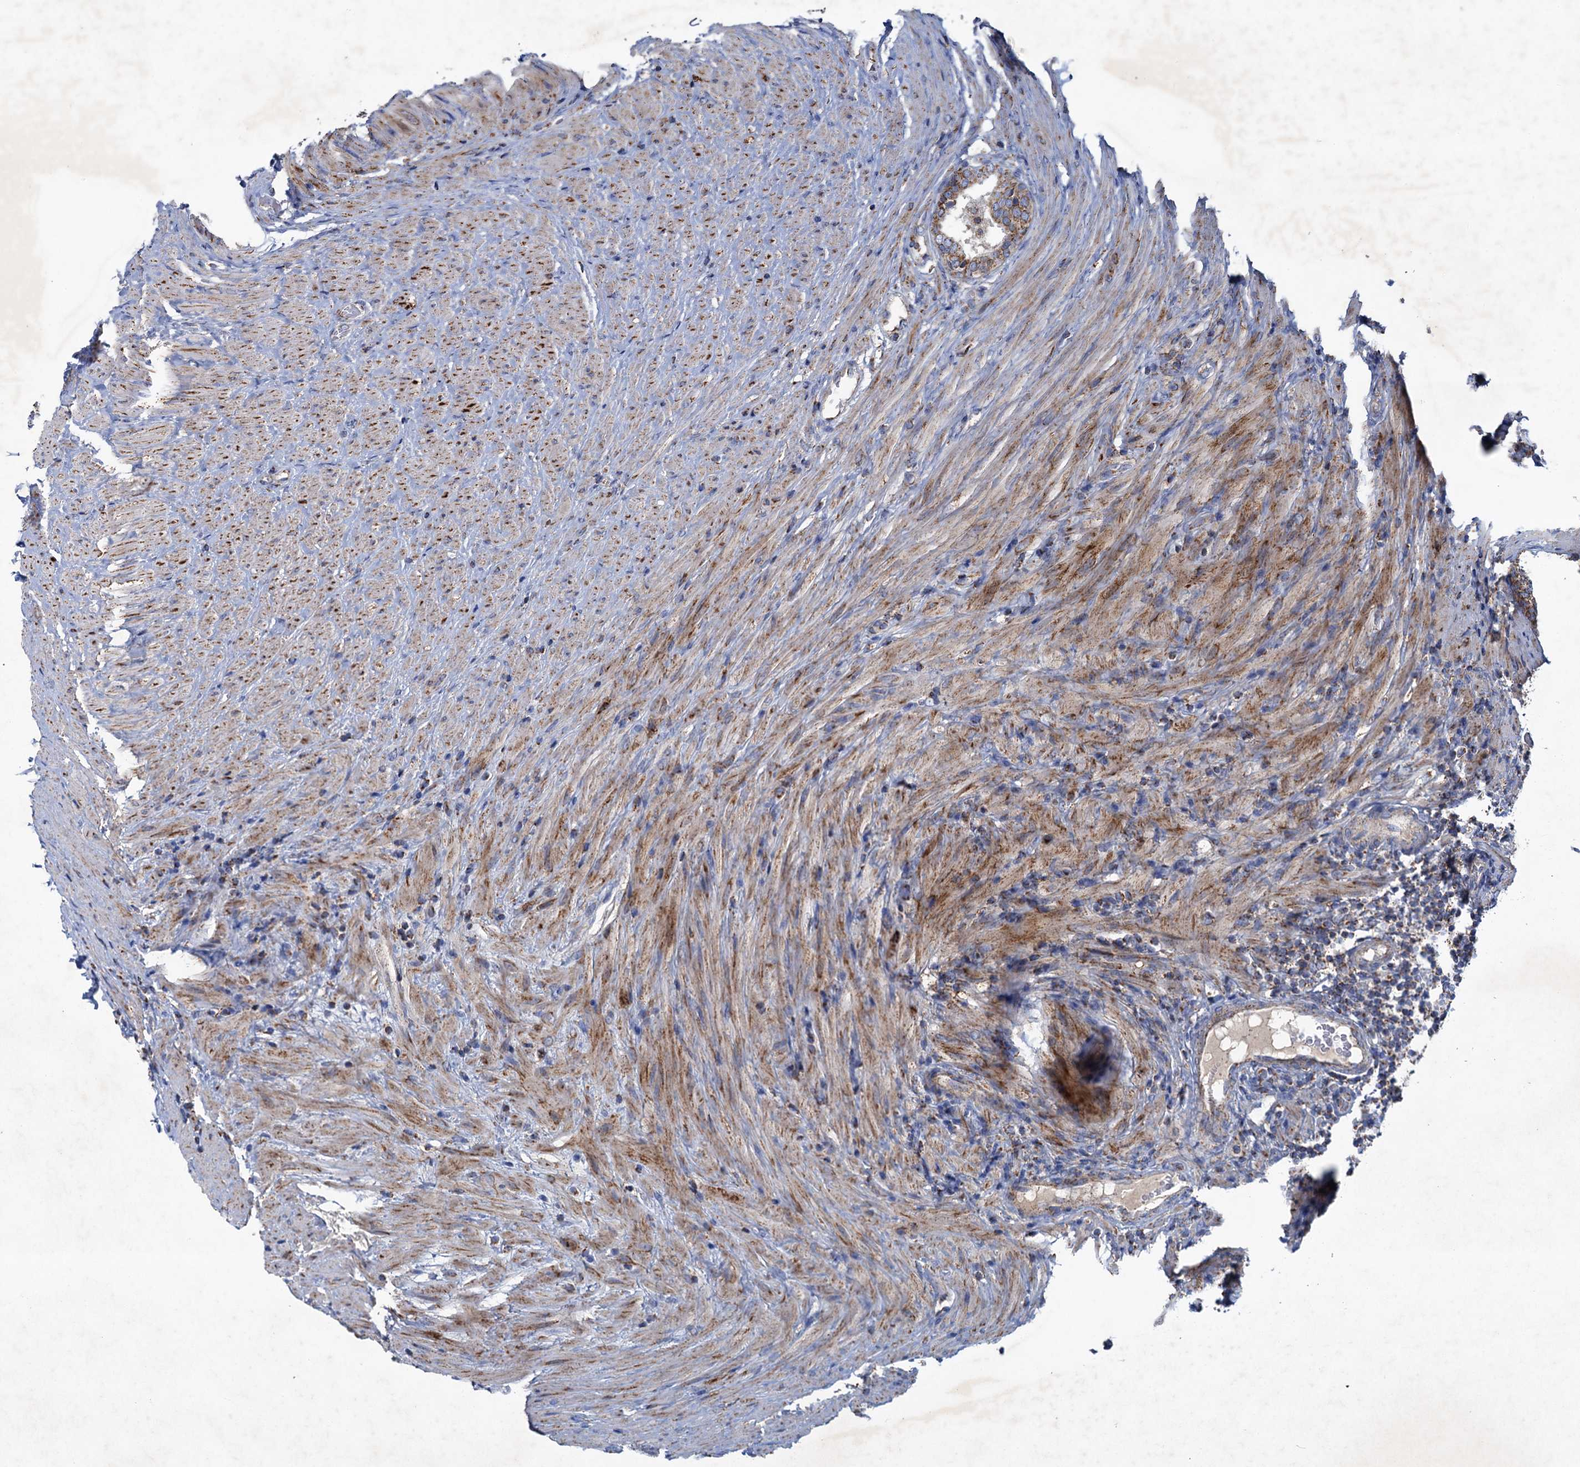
{"staining": {"intensity": "moderate", "quantity": ">75%", "location": "cytoplasmic/membranous"}, "tissue": "prostate", "cell_type": "Glandular cells", "image_type": "normal", "snomed": [{"axis": "morphology", "description": "Normal tissue, NOS"}, {"axis": "topography", "description": "Prostate"}], "caption": "Immunohistochemistry of normal human prostate exhibits medium levels of moderate cytoplasmic/membranous staining in approximately >75% of glandular cells.", "gene": "GTPBP3", "patient": {"sex": "male", "age": 76}}